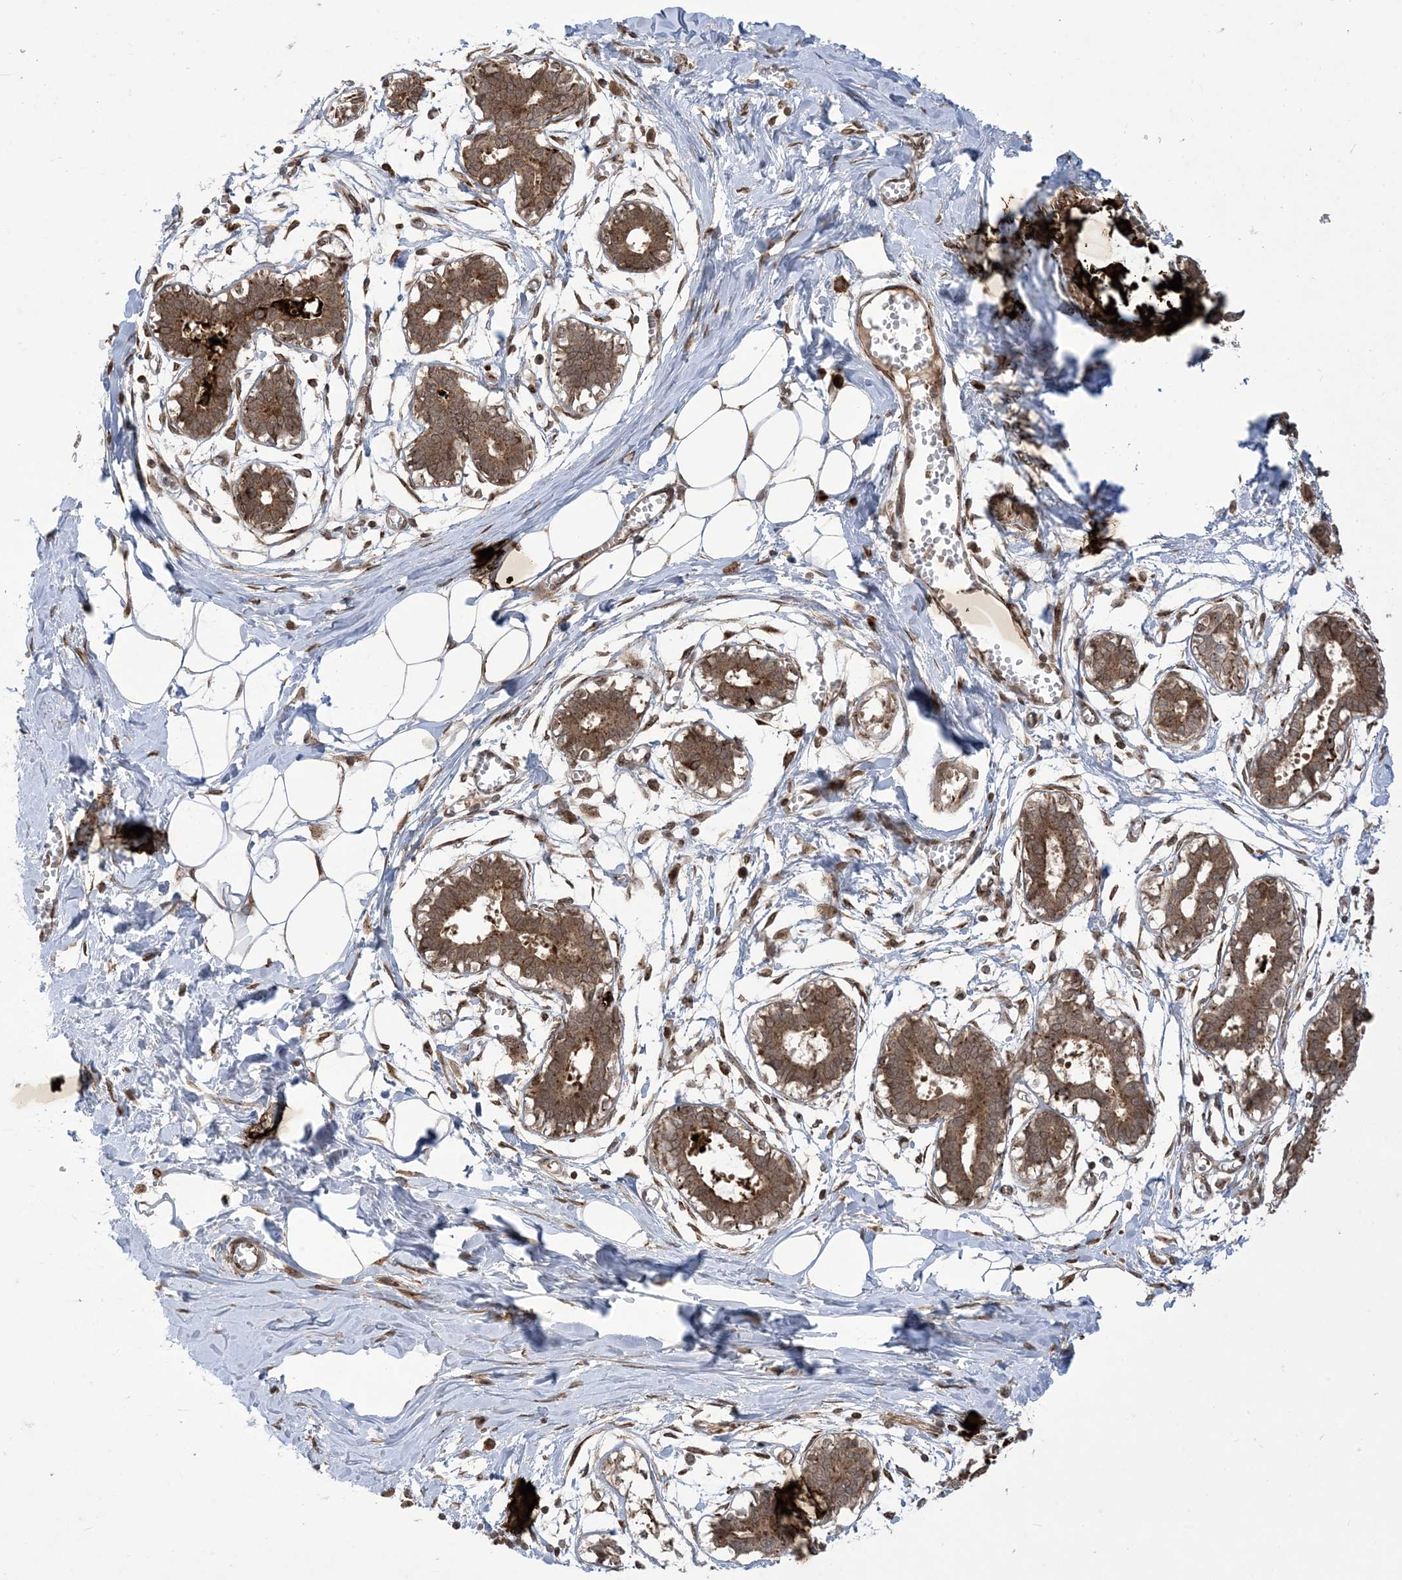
{"staining": {"intensity": "moderate", "quantity": ">75%", "location": "cytoplasmic/membranous"}, "tissue": "breast", "cell_type": "Adipocytes", "image_type": "normal", "snomed": [{"axis": "morphology", "description": "Normal tissue, NOS"}, {"axis": "topography", "description": "Breast"}], "caption": "High-magnification brightfield microscopy of benign breast stained with DAB (brown) and counterstained with hematoxylin (blue). adipocytes exhibit moderate cytoplasmic/membranous staining is present in approximately>75% of cells.", "gene": "CASP4", "patient": {"sex": "female", "age": 27}}